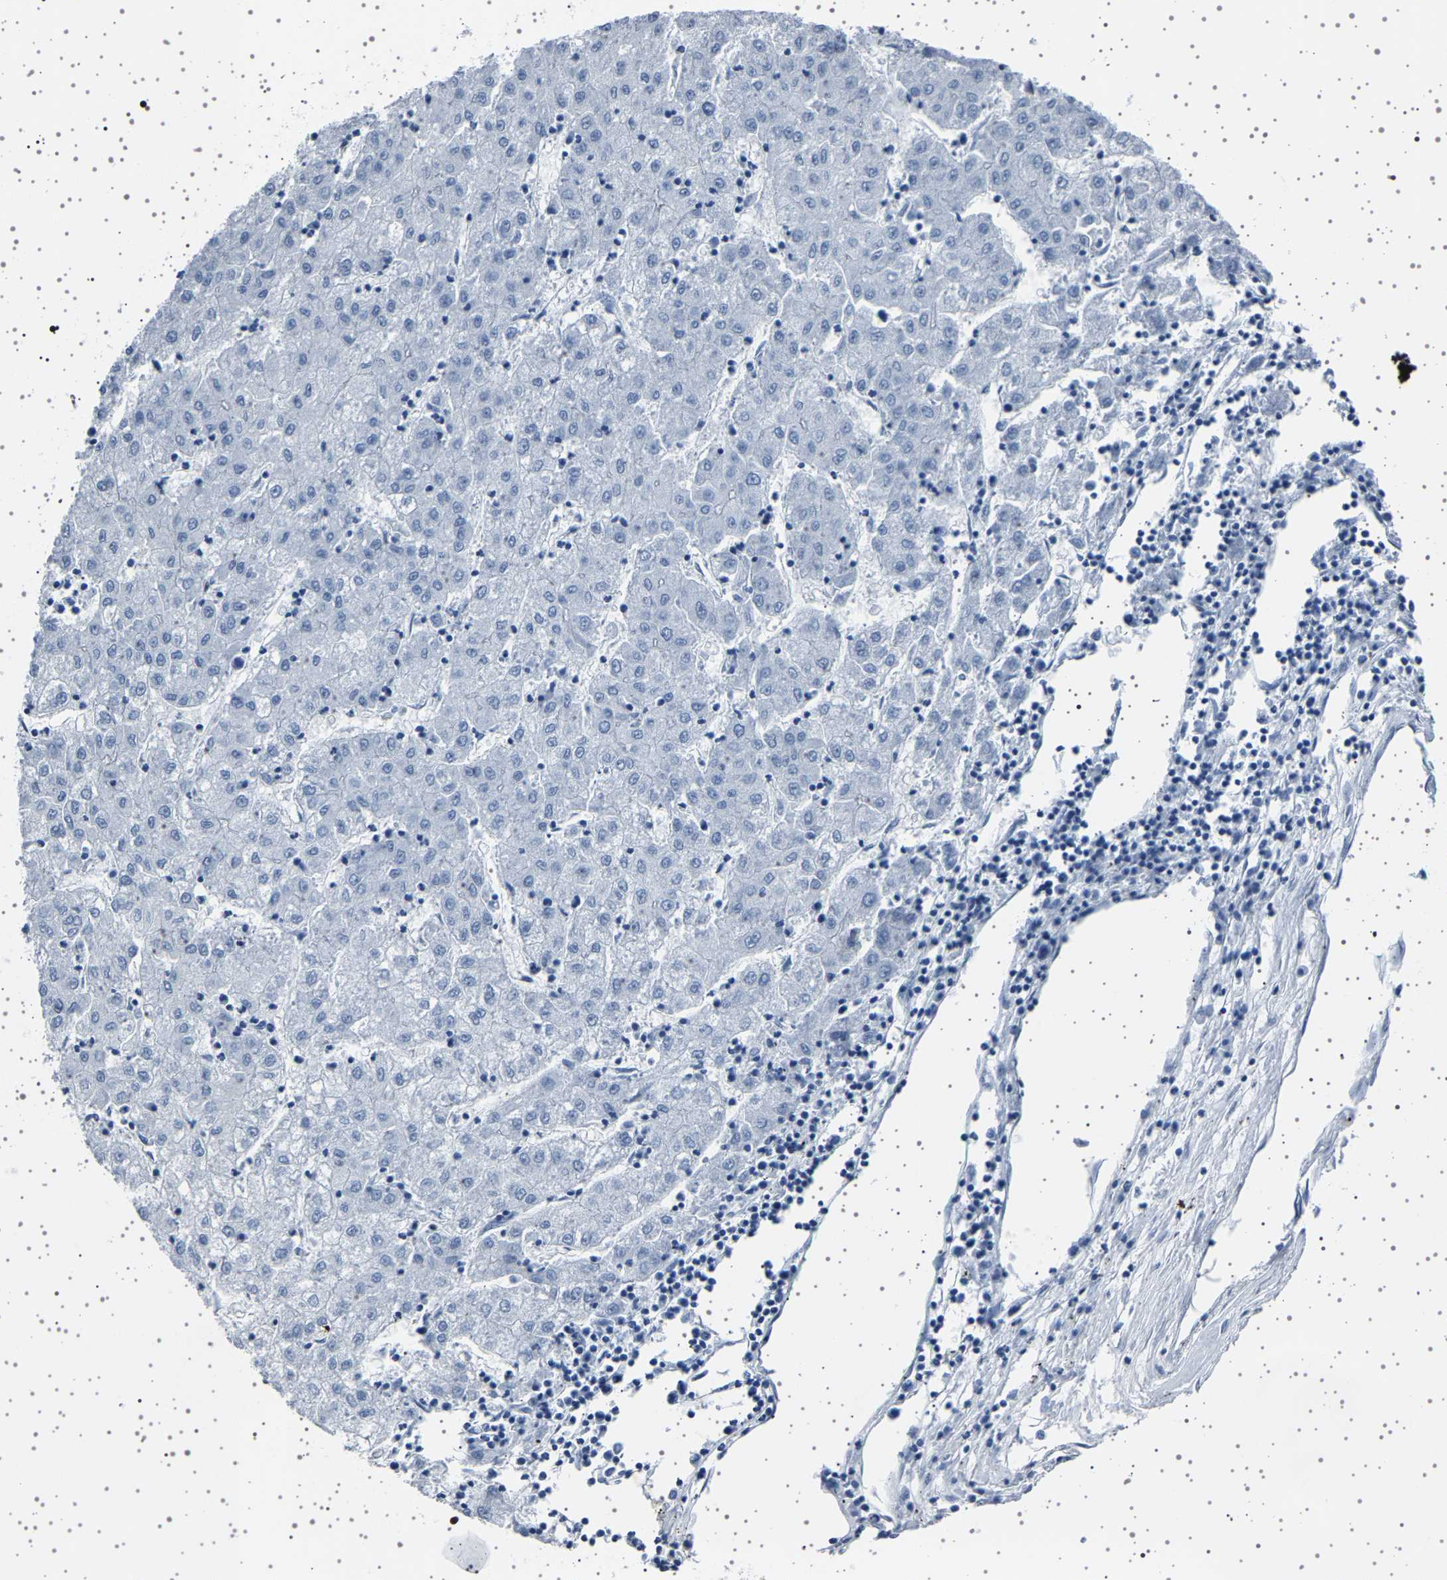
{"staining": {"intensity": "negative", "quantity": "none", "location": "none"}, "tissue": "liver cancer", "cell_type": "Tumor cells", "image_type": "cancer", "snomed": [{"axis": "morphology", "description": "Carcinoma, Hepatocellular, NOS"}, {"axis": "topography", "description": "Liver"}], "caption": "This is an immunohistochemistry image of liver cancer. There is no staining in tumor cells.", "gene": "TFF3", "patient": {"sex": "male", "age": 72}}